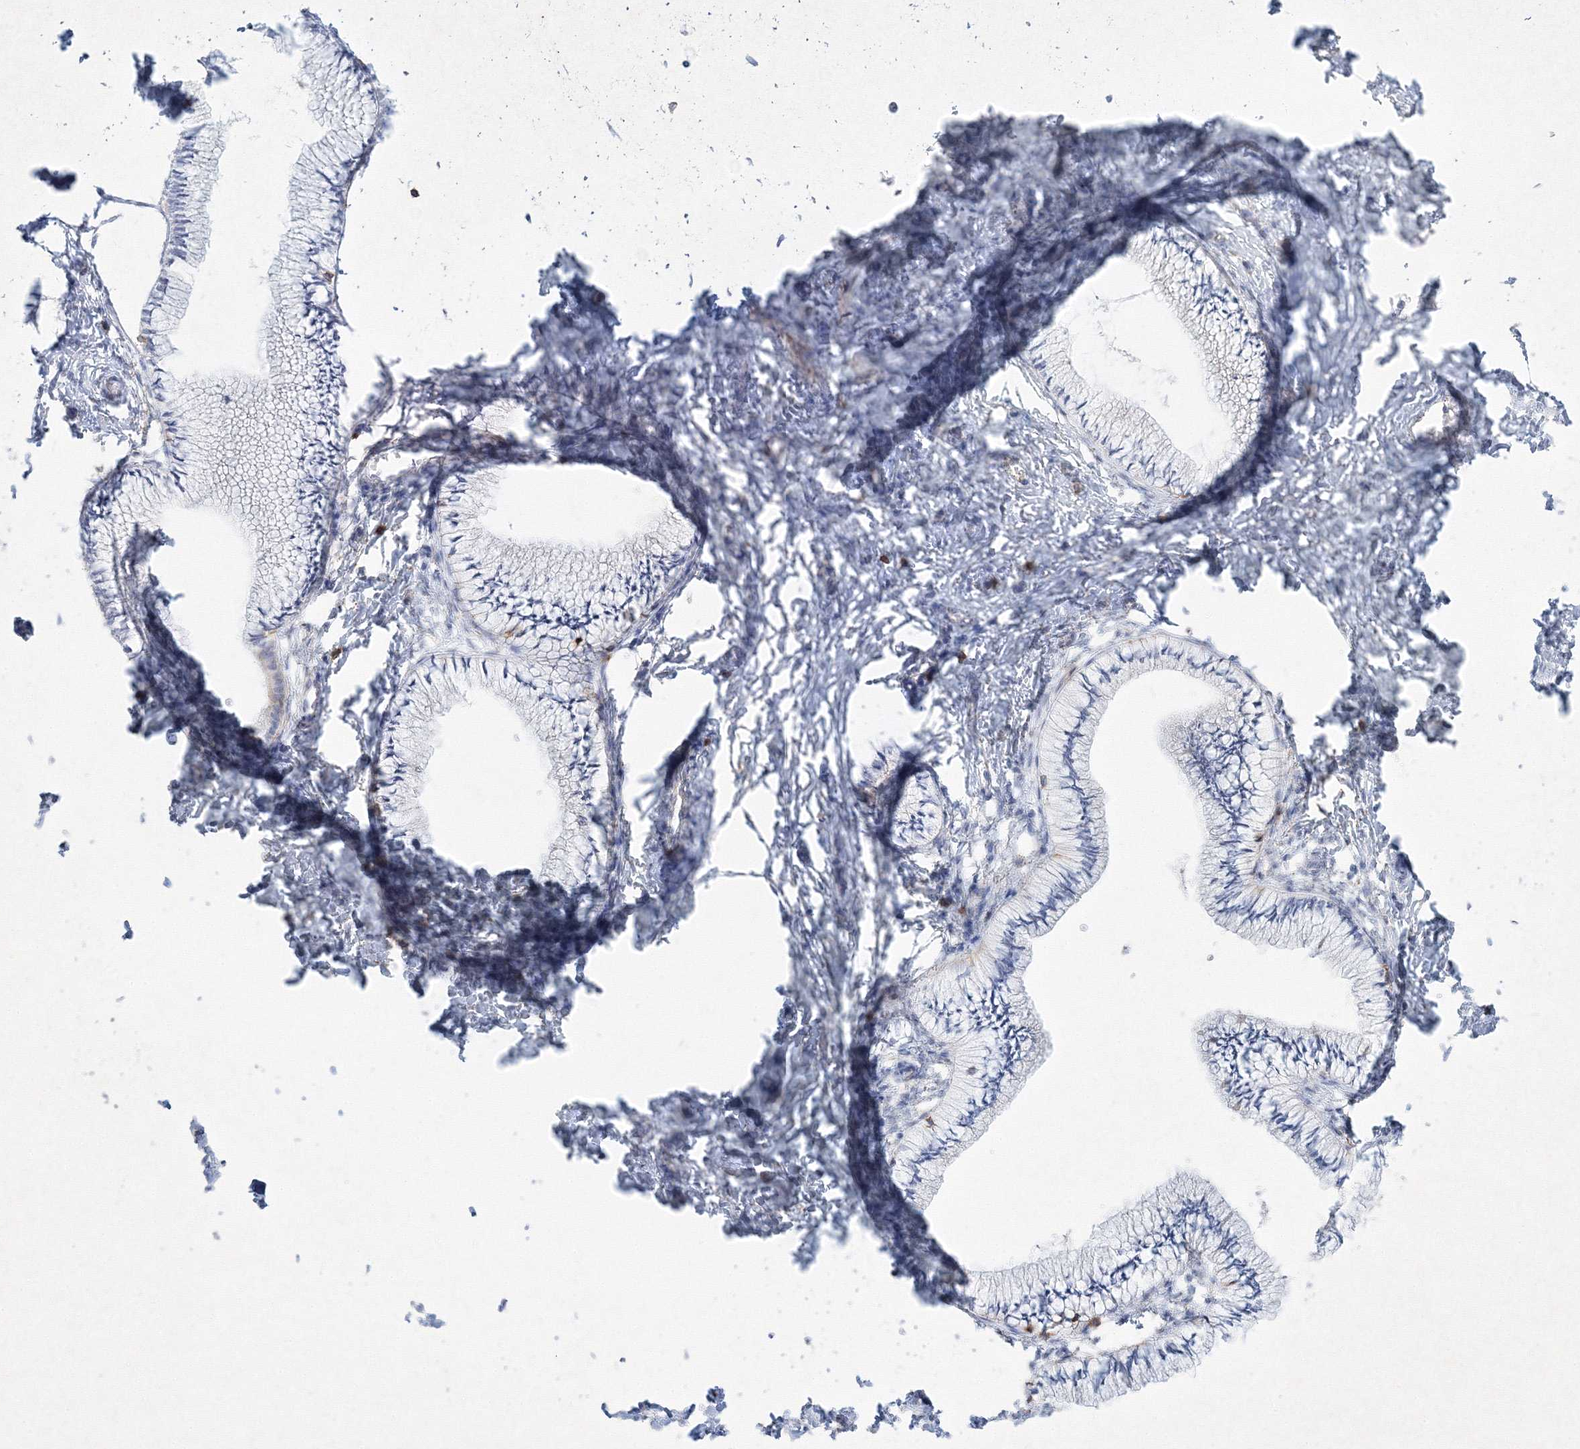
{"staining": {"intensity": "negative", "quantity": "none", "location": "none"}, "tissue": "cervix", "cell_type": "Glandular cells", "image_type": "normal", "snomed": [{"axis": "morphology", "description": "Normal tissue, NOS"}, {"axis": "topography", "description": "Cervix"}], "caption": "DAB immunohistochemical staining of benign human cervix exhibits no significant positivity in glandular cells.", "gene": "HCST", "patient": {"sex": "female", "age": 36}}